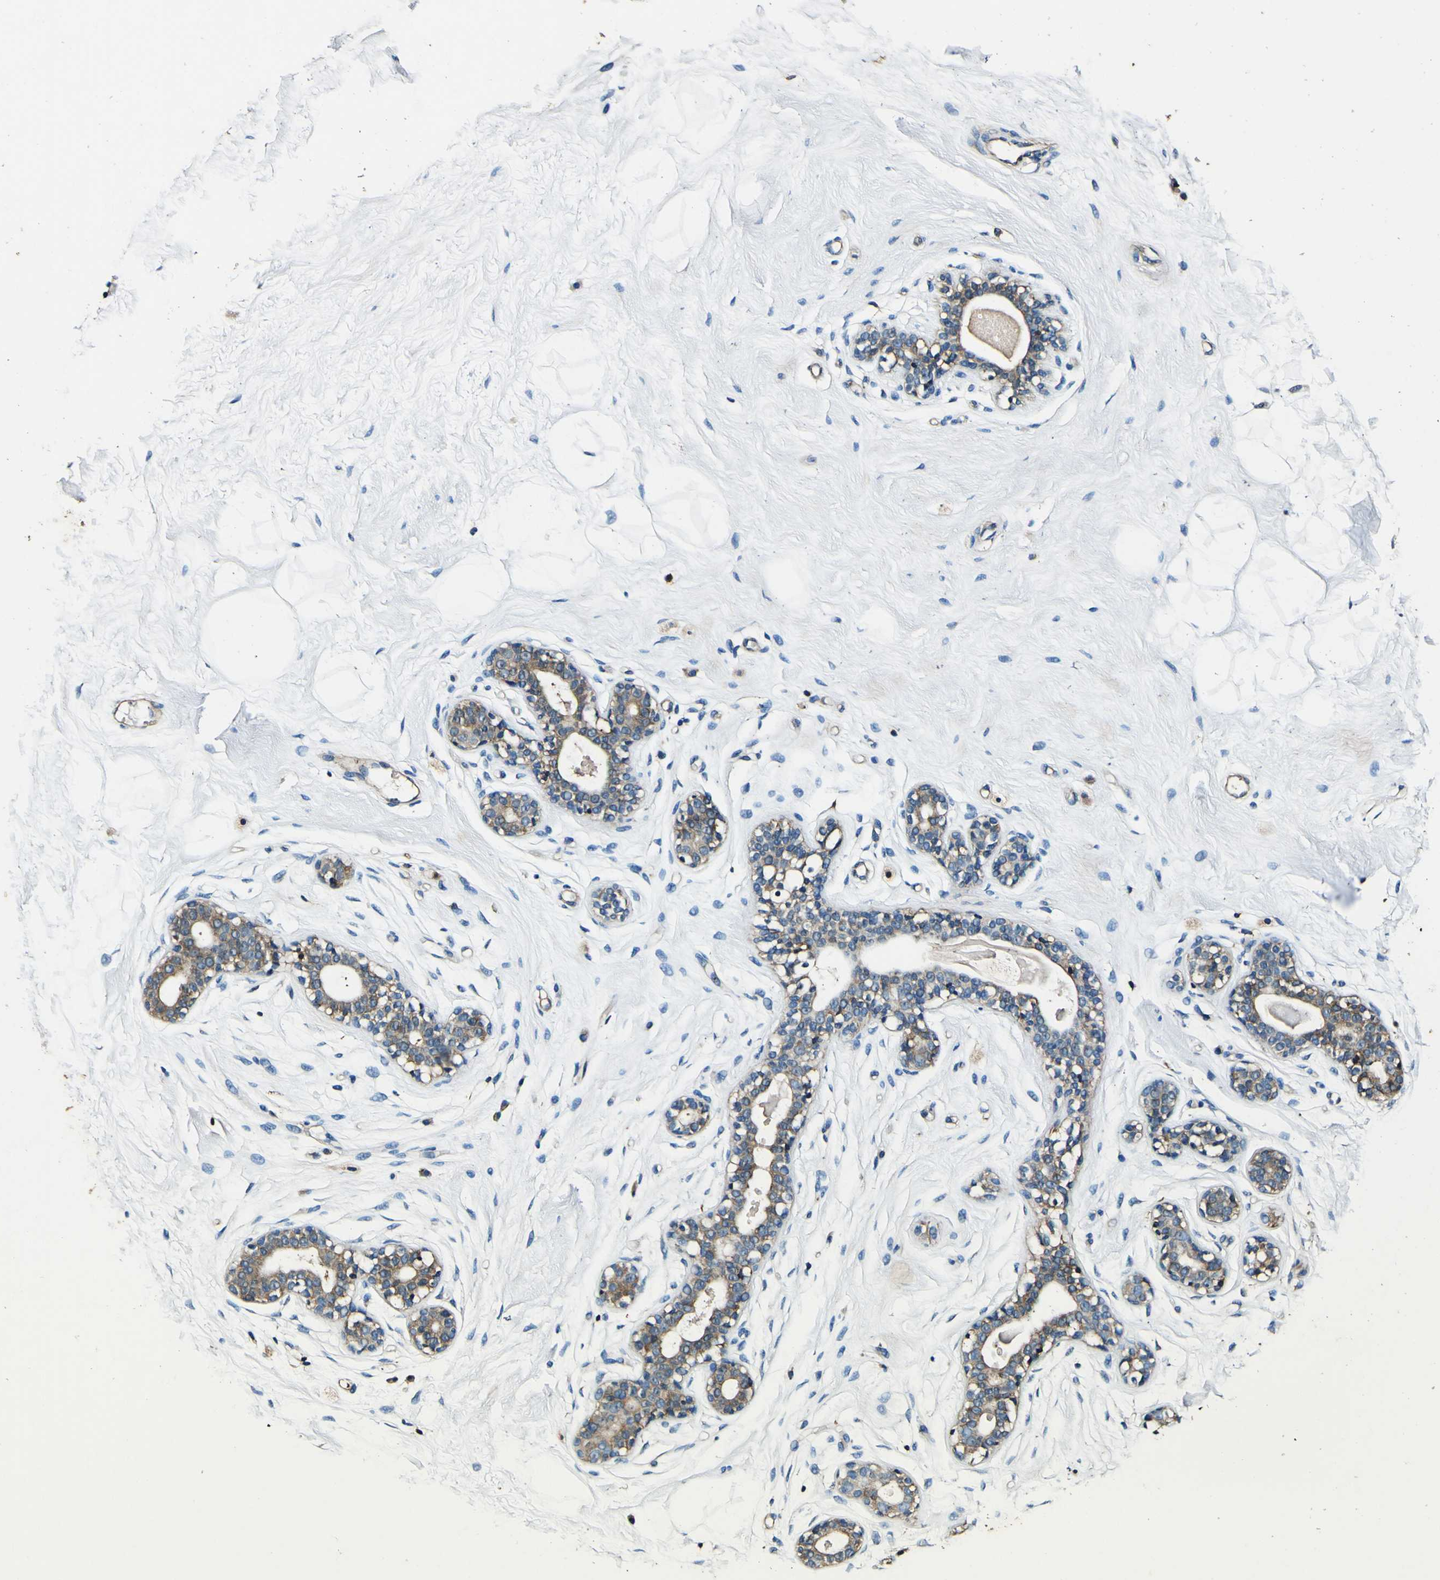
{"staining": {"intensity": "negative", "quantity": "none", "location": "none"}, "tissue": "breast", "cell_type": "Adipocytes", "image_type": "normal", "snomed": [{"axis": "morphology", "description": "Normal tissue, NOS"}, {"axis": "topography", "description": "Breast"}], "caption": "Breast stained for a protein using IHC shows no staining adipocytes.", "gene": "RHOT2", "patient": {"sex": "female", "age": 23}}